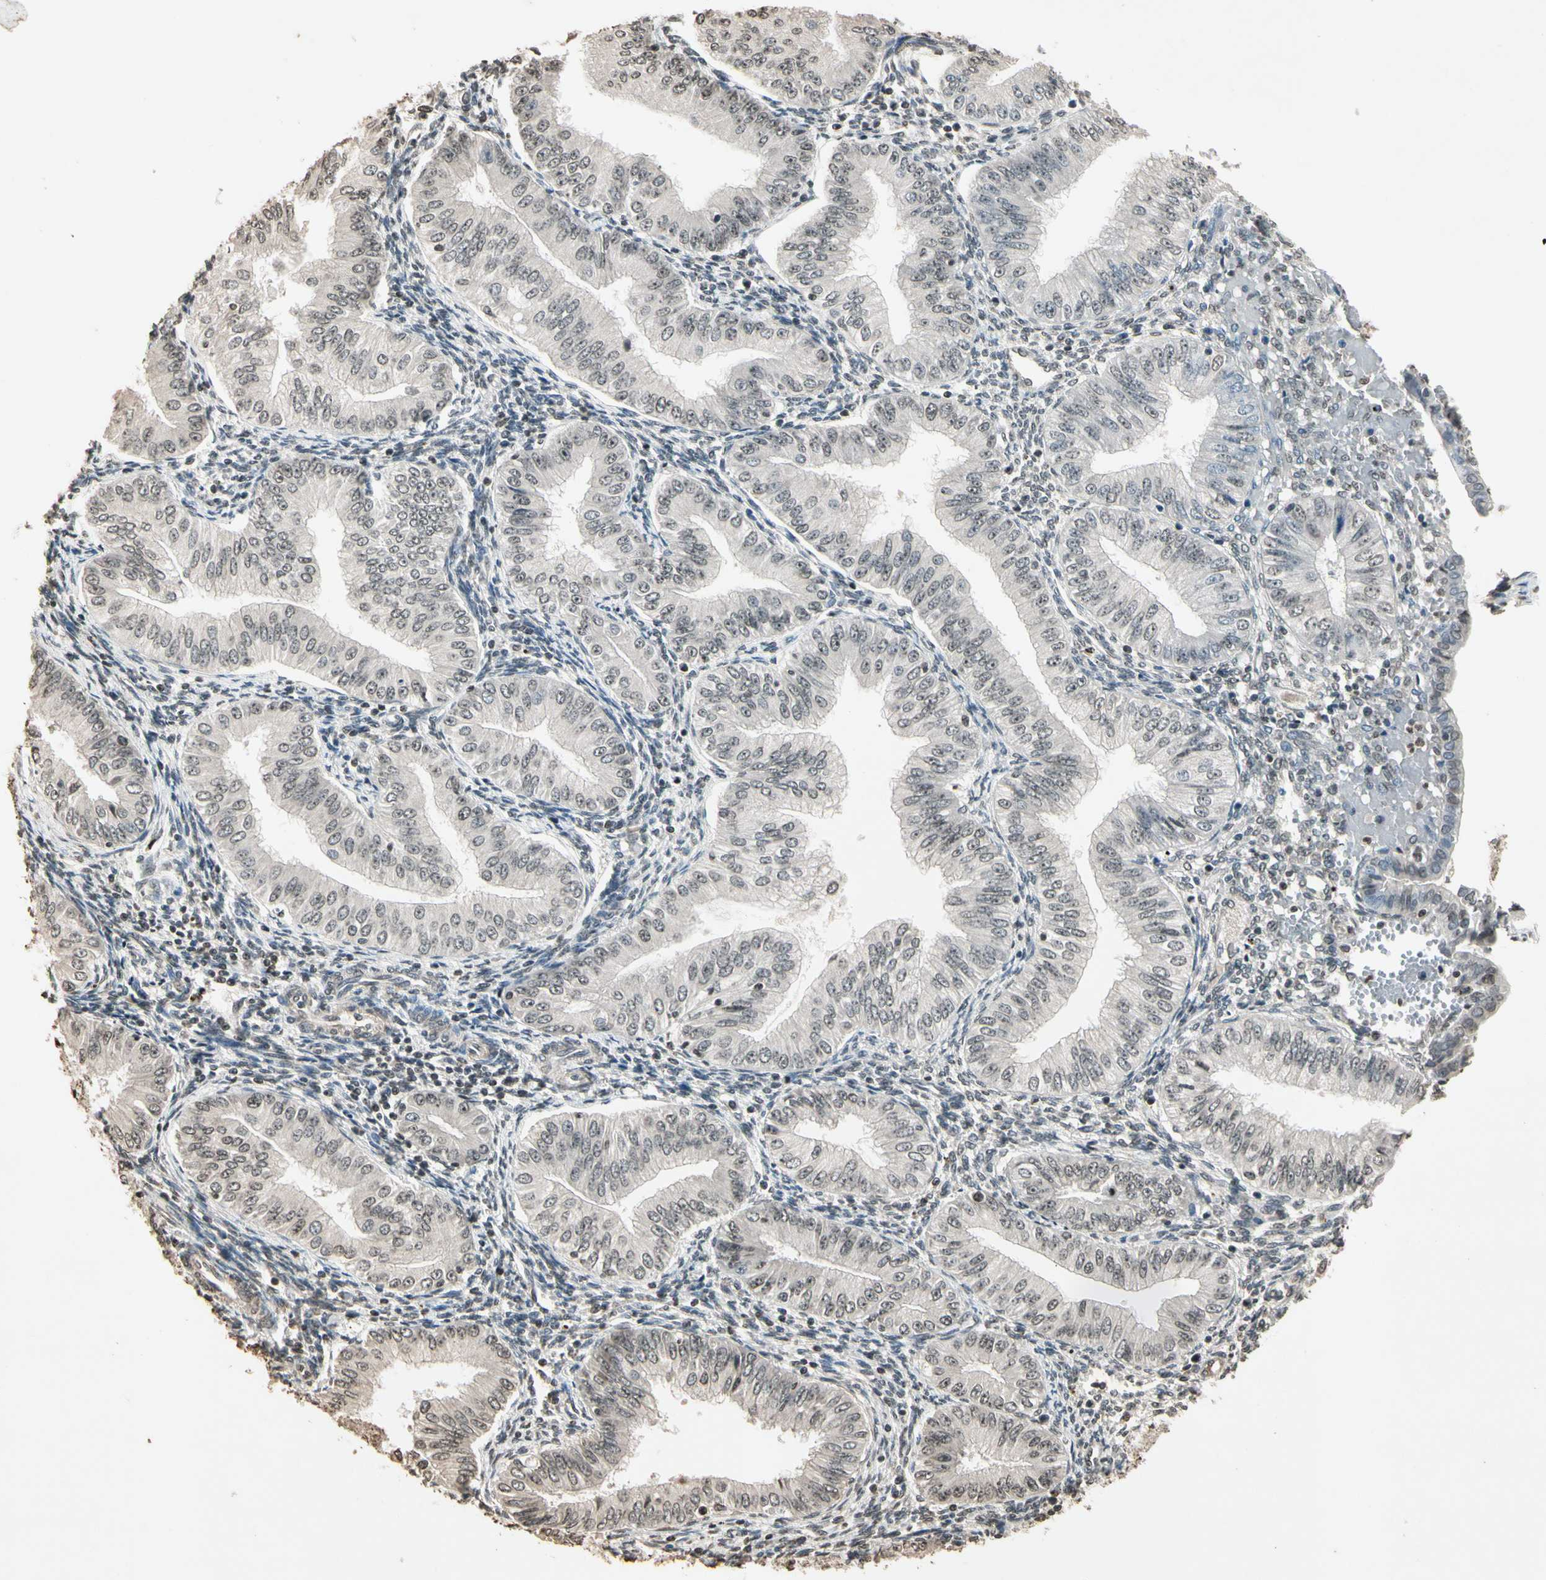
{"staining": {"intensity": "weak", "quantity": "25%-75%", "location": "cytoplasmic/membranous,nuclear"}, "tissue": "endometrial cancer", "cell_type": "Tumor cells", "image_type": "cancer", "snomed": [{"axis": "morphology", "description": "Normal tissue, NOS"}, {"axis": "morphology", "description": "Adenocarcinoma, NOS"}, {"axis": "topography", "description": "Endometrium"}], "caption": "Human adenocarcinoma (endometrial) stained for a protein (brown) shows weak cytoplasmic/membranous and nuclear positive positivity in about 25%-75% of tumor cells.", "gene": "TOP1", "patient": {"sex": "female", "age": 53}}